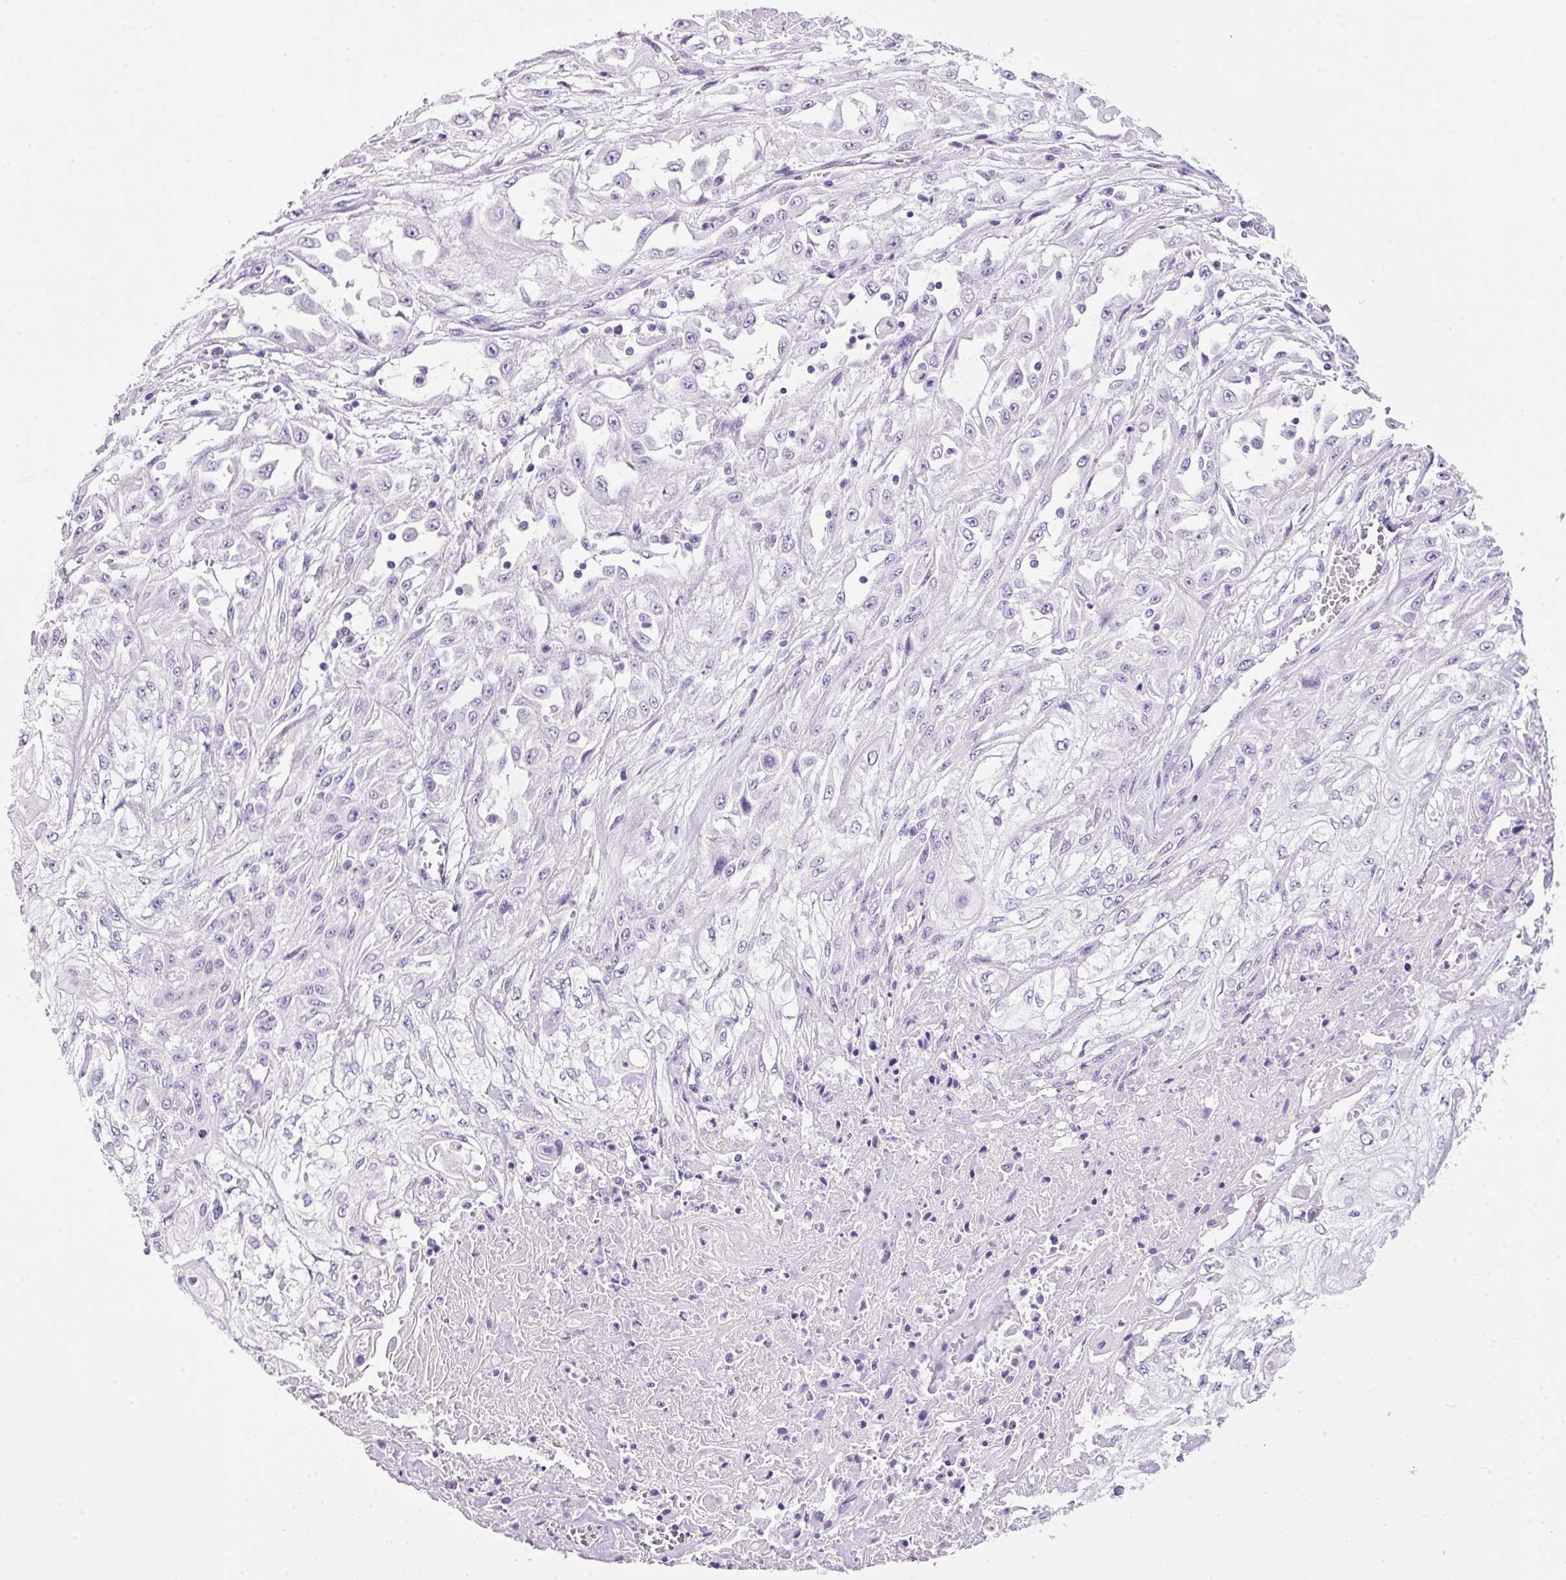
{"staining": {"intensity": "negative", "quantity": "none", "location": "none"}, "tissue": "skin cancer", "cell_type": "Tumor cells", "image_type": "cancer", "snomed": [{"axis": "morphology", "description": "Squamous cell carcinoma, NOS"}, {"axis": "morphology", "description": "Squamous cell carcinoma, metastatic, NOS"}, {"axis": "topography", "description": "Skin"}, {"axis": "topography", "description": "Lymph node"}], "caption": "This histopathology image is of skin cancer (metastatic squamous cell carcinoma) stained with IHC to label a protein in brown with the nuclei are counter-stained blue. There is no positivity in tumor cells. Nuclei are stained in blue.", "gene": "BSND", "patient": {"sex": "male", "age": 75}}